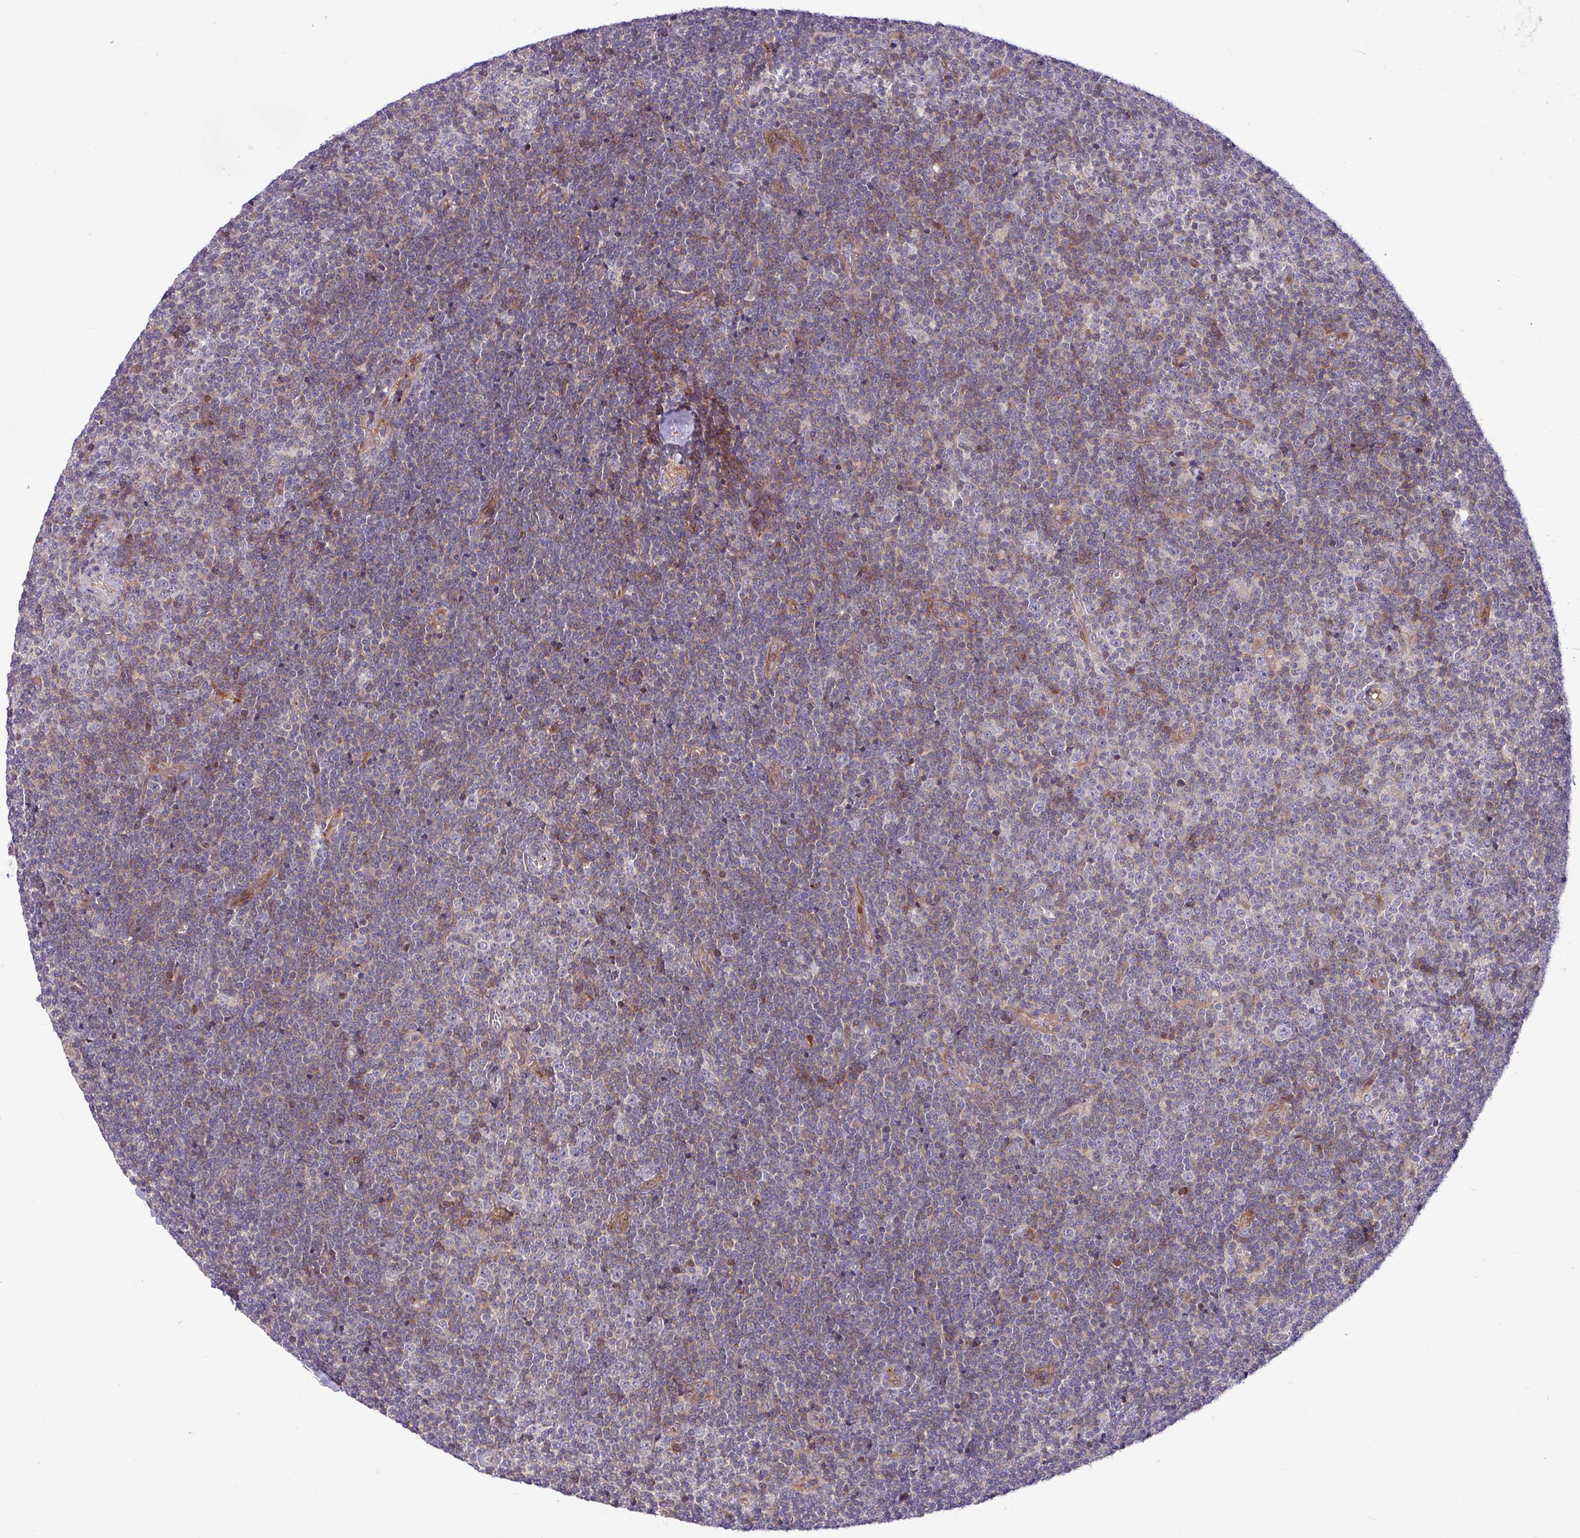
{"staining": {"intensity": "weak", "quantity": "25%-75%", "location": "cytoplasmic/membranous"}, "tissue": "lymphoma", "cell_type": "Tumor cells", "image_type": "cancer", "snomed": [{"axis": "morphology", "description": "Malignant lymphoma, non-Hodgkin's type, Low grade"}, {"axis": "topography", "description": "Lymph node"}], "caption": "Tumor cells exhibit weak cytoplasmic/membranous positivity in approximately 25%-75% of cells in malignant lymphoma, non-Hodgkin's type (low-grade).", "gene": "B4GALNT4", "patient": {"sex": "male", "age": 48}}